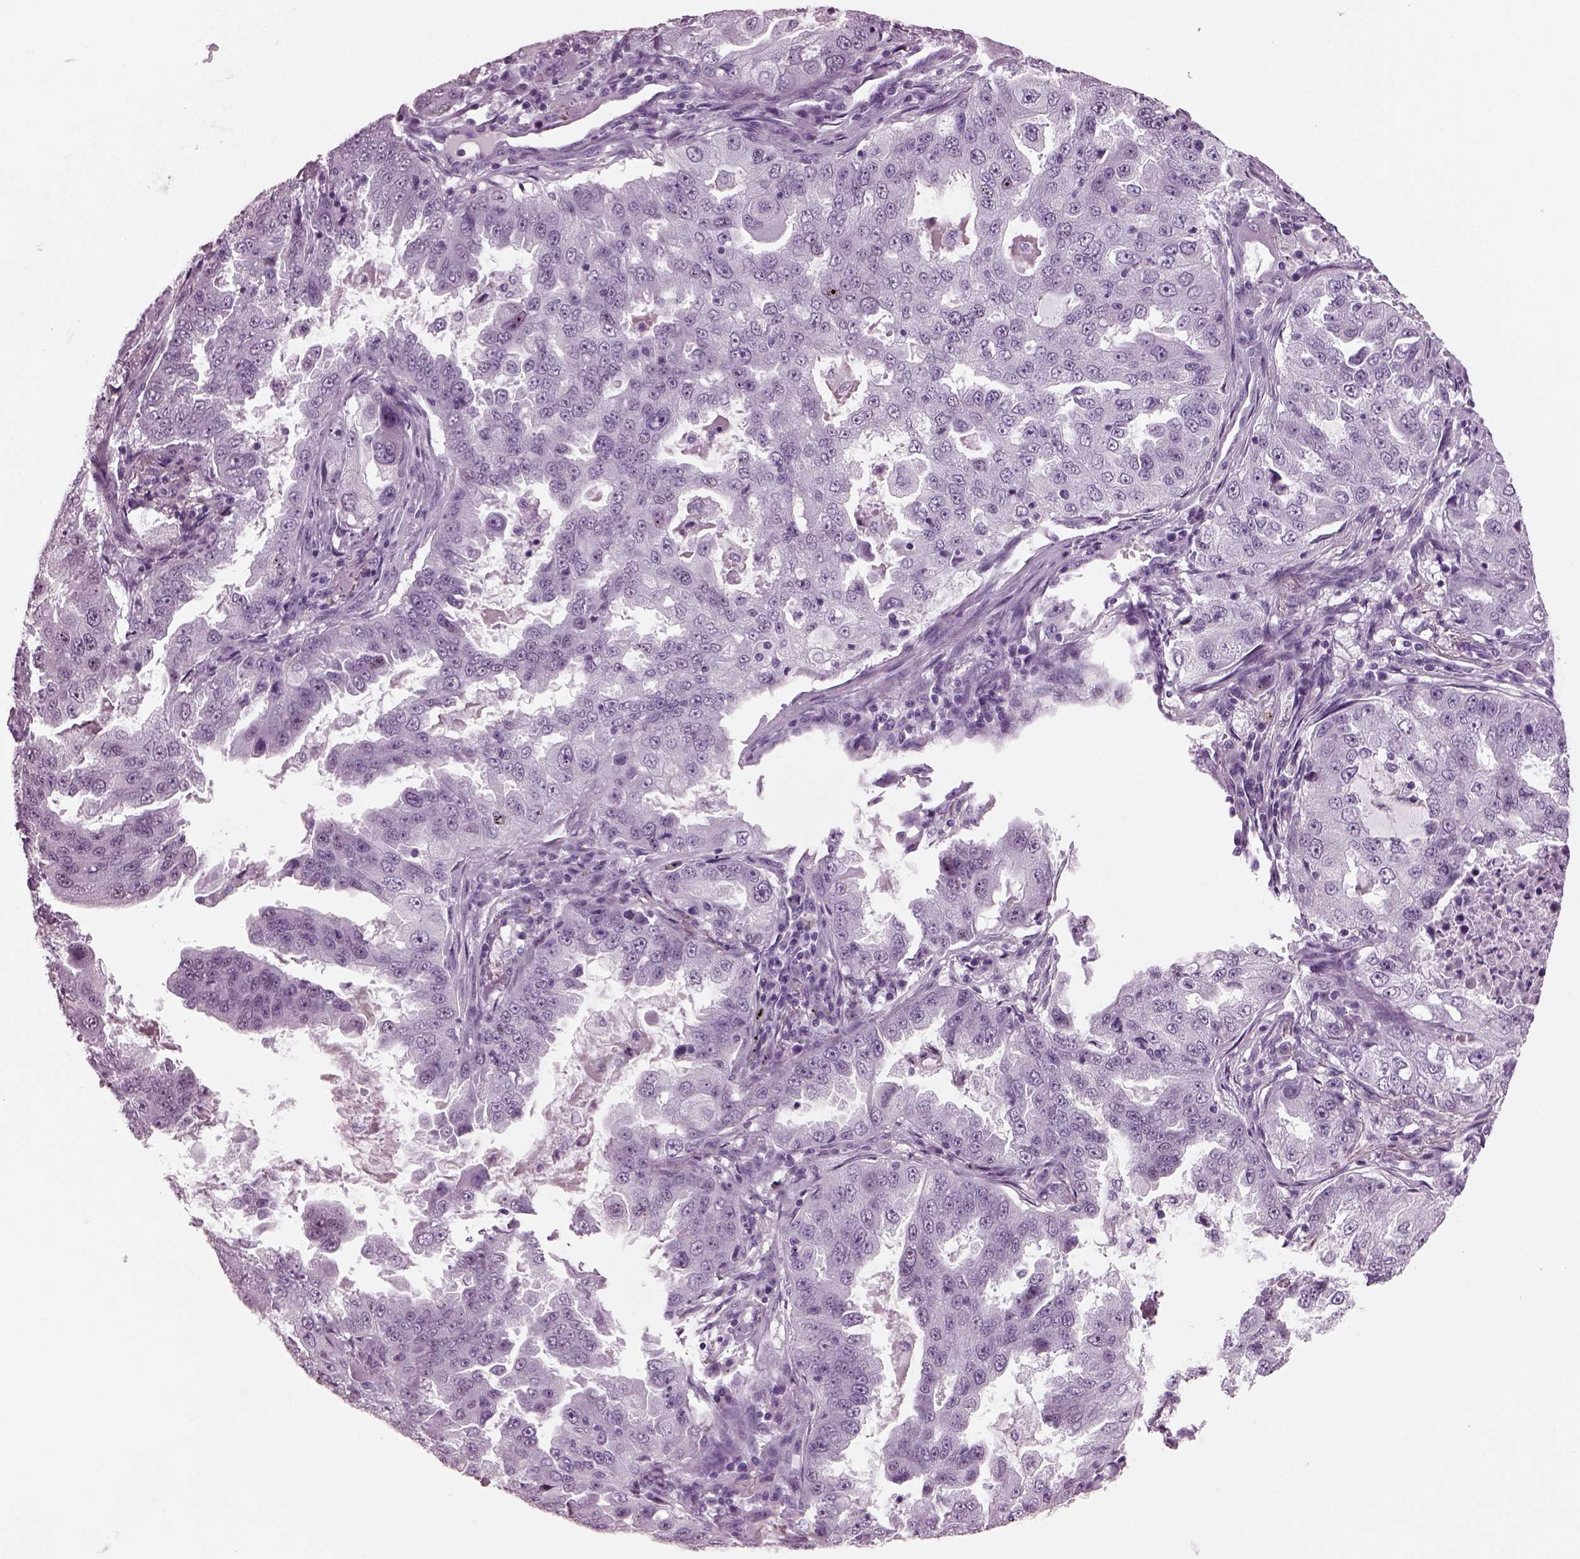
{"staining": {"intensity": "negative", "quantity": "none", "location": "none"}, "tissue": "lung cancer", "cell_type": "Tumor cells", "image_type": "cancer", "snomed": [{"axis": "morphology", "description": "Adenocarcinoma, NOS"}, {"axis": "topography", "description": "Lung"}], "caption": "Tumor cells are negative for brown protein staining in adenocarcinoma (lung).", "gene": "KRTAP3-2", "patient": {"sex": "female", "age": 61}}